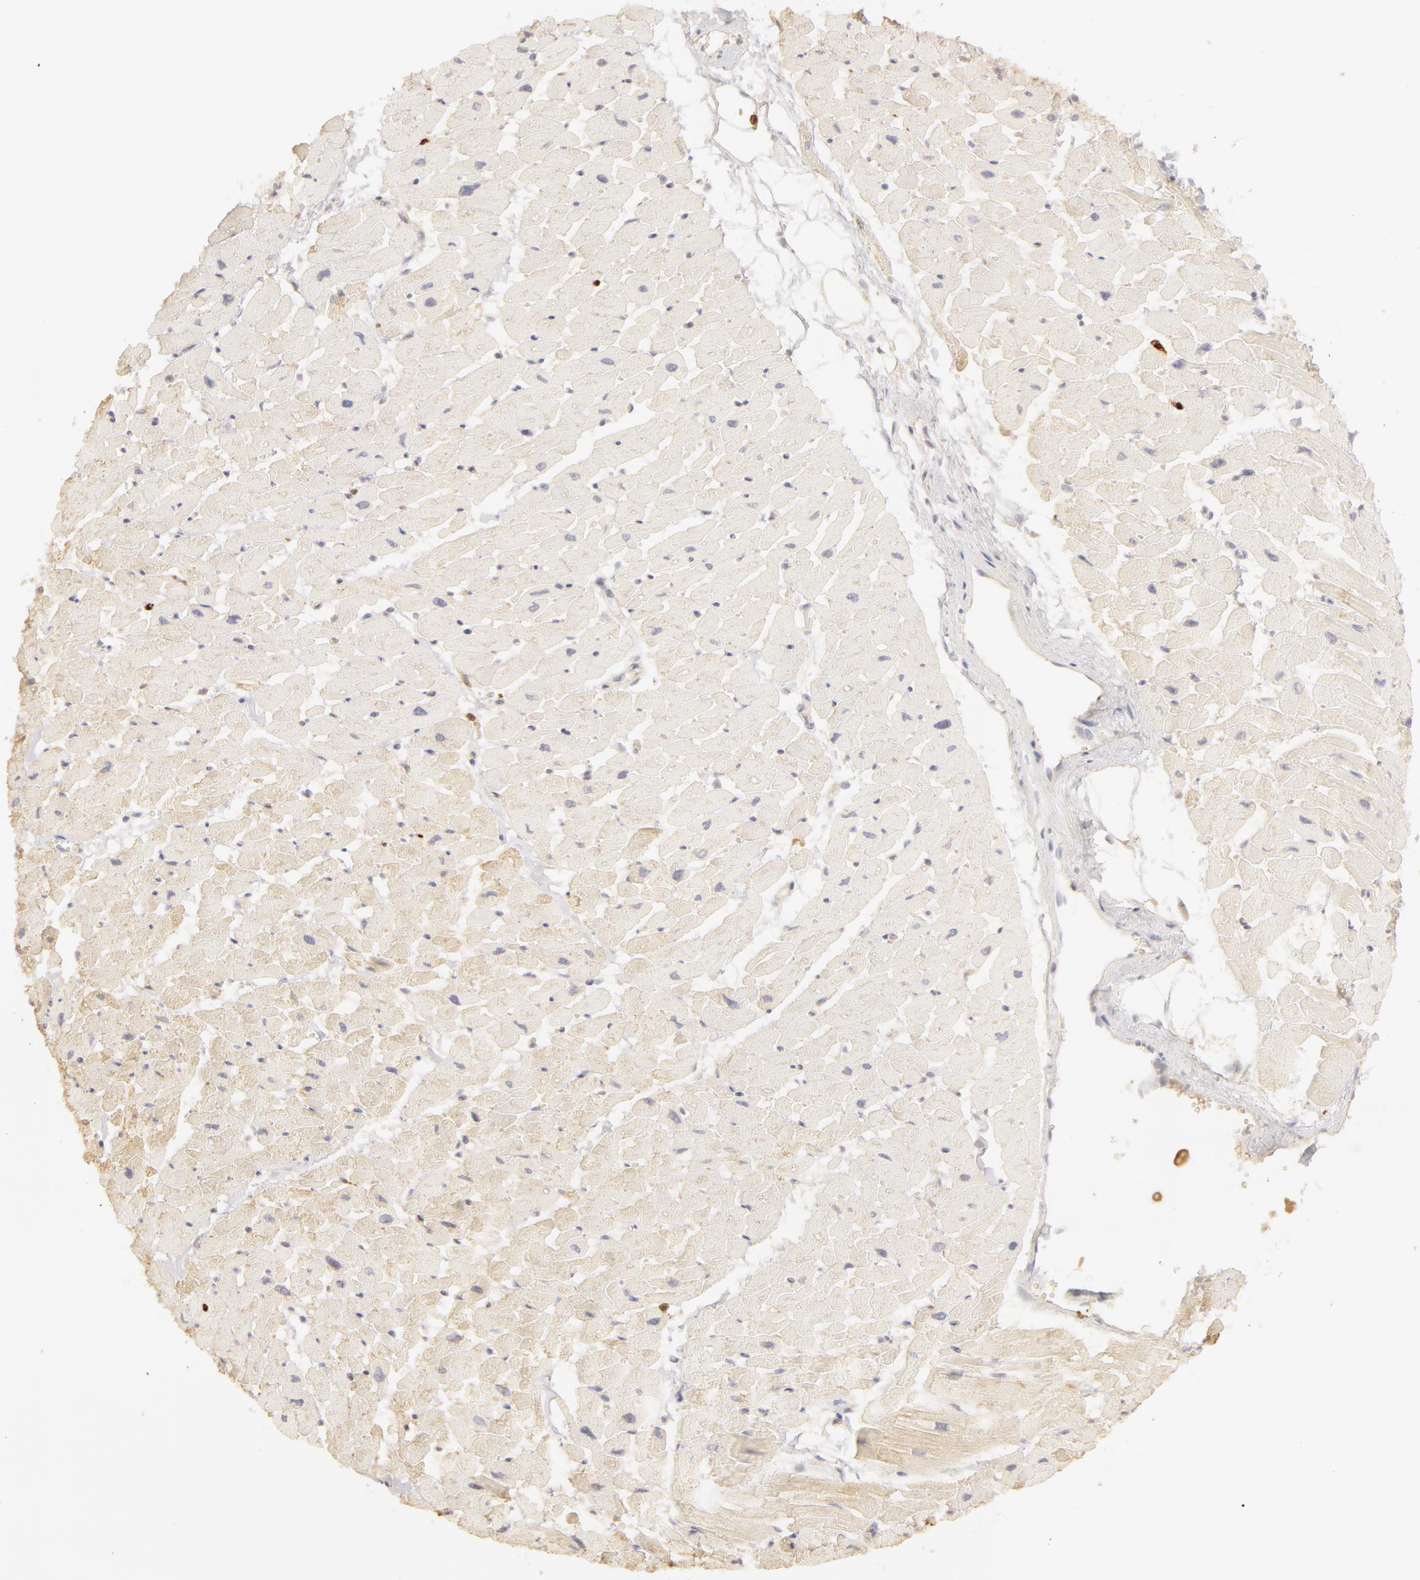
{"staining": {"intensity": "negative", "quantity": "none", "location": "none"}, "tissue": "heart muscle", "cell_type": "Cardiomyocytes", "image_type": "normal", "snomed": [{"axis": "morphology", "description": "Normal tissue, NOS"}, {"axis": "topography", "description": "Heart"}], "caption": "An image of human heart muscle is negative for staining in cardiomyocytes. Brightfield microscopy of immunohistochemistry stained with DAB (brown) and hematoxylin (blue), captured at high magnification.", "gene": "C1R", "patient": {"sex": "female", "age": 19}}